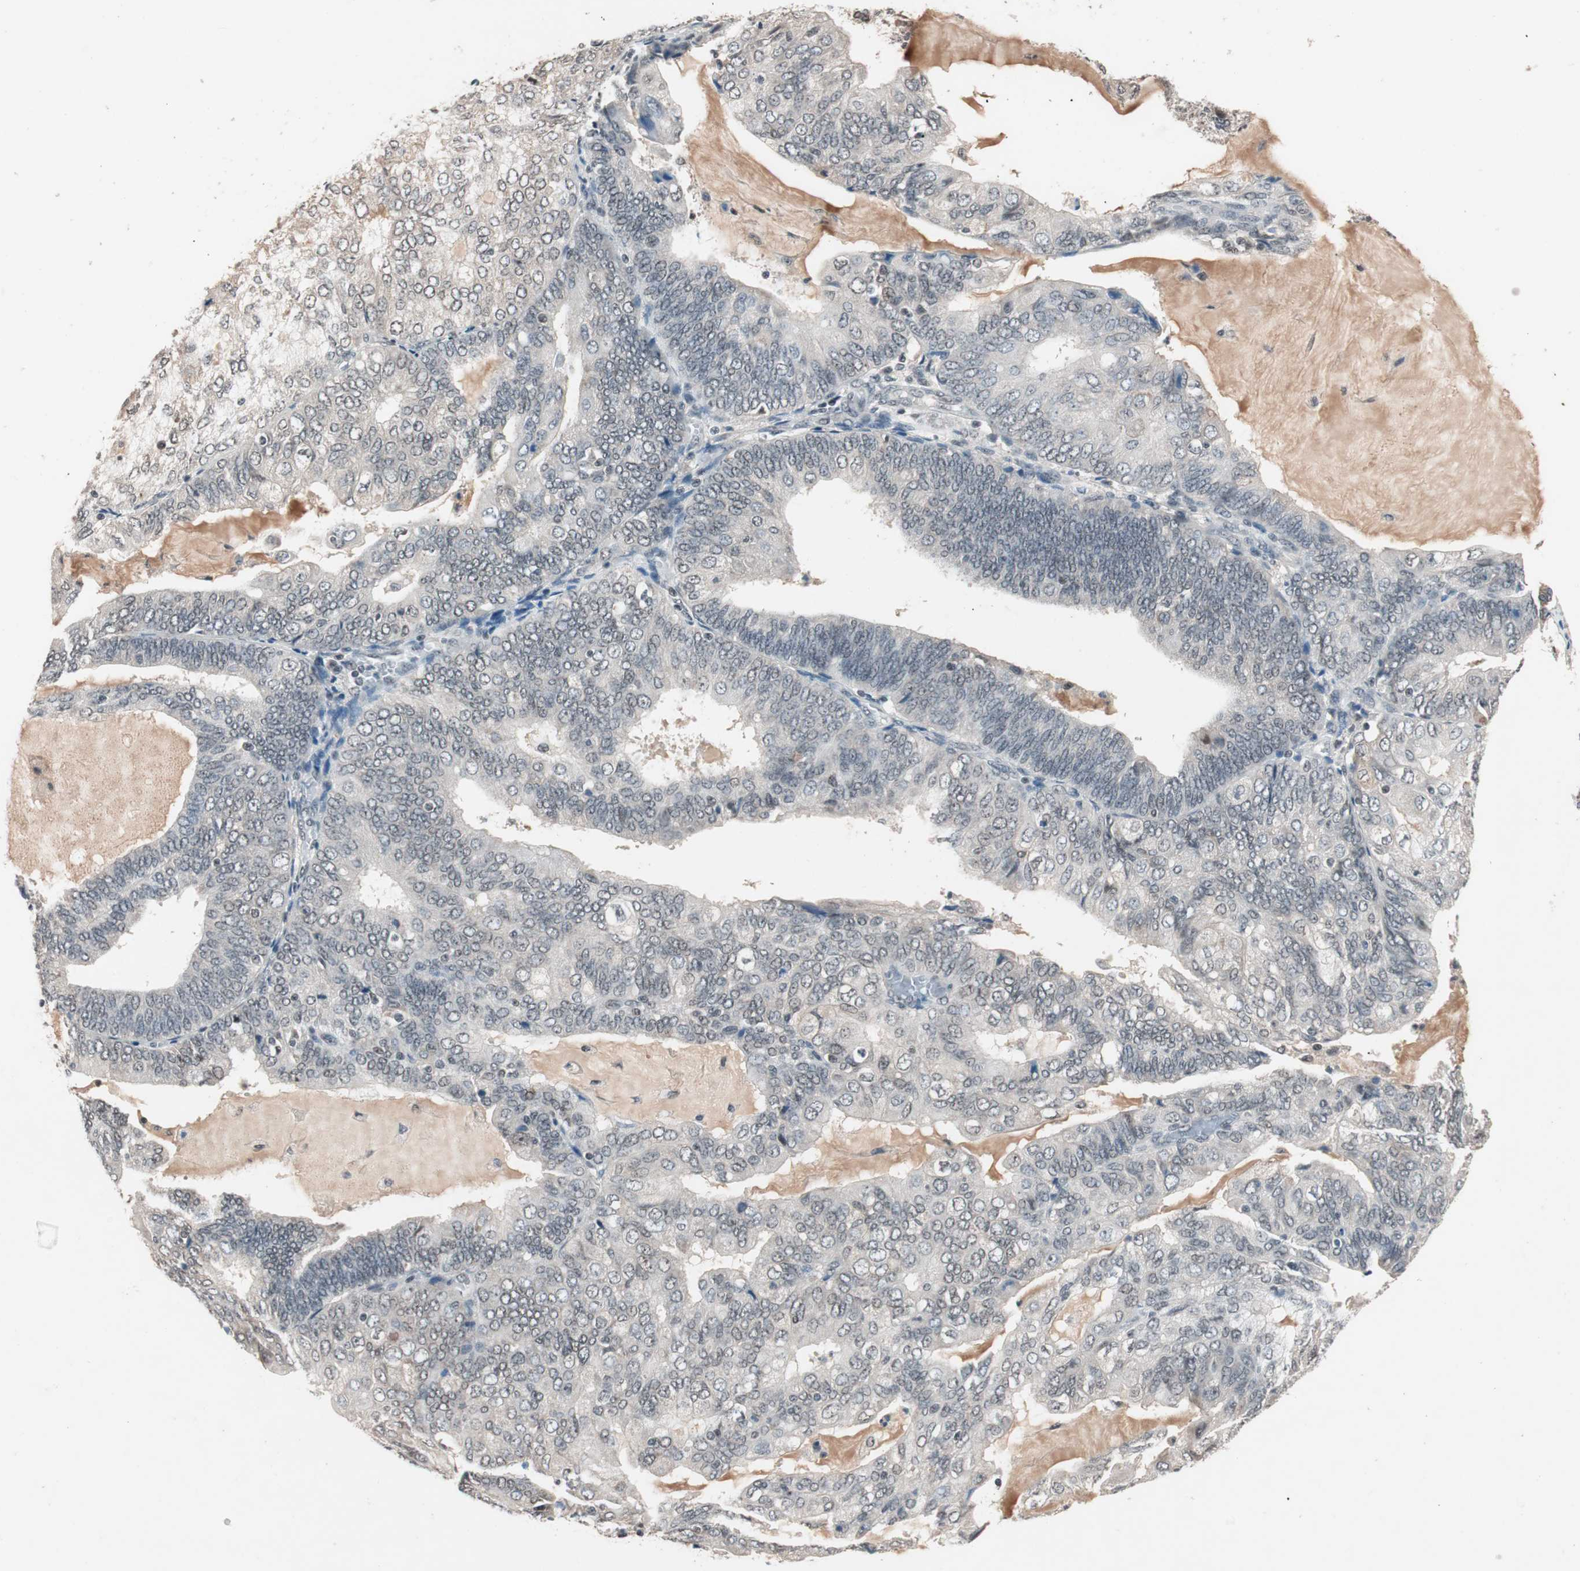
{"staining": {"intensity": "weak", "quantity": "<25%", "location": "nuclear"}, "tissue": "endometrial cancer", "cell_type": "Tumor cells", "image_type": "cancer", "snomed": [{"axis": "morphology", "description": "Adenocarcinoma, NOS"}, {"axis": "topography", "description": "Endometrium"}], "caption": "A high-resolution photomicrograph shows immunohistochemistry staining of adenocarcinoma (endometrial), which demonstrates no significant staining in tumor cells.", "gene": "NFRKB", "patient": {"sex": "female", "age": 81}}